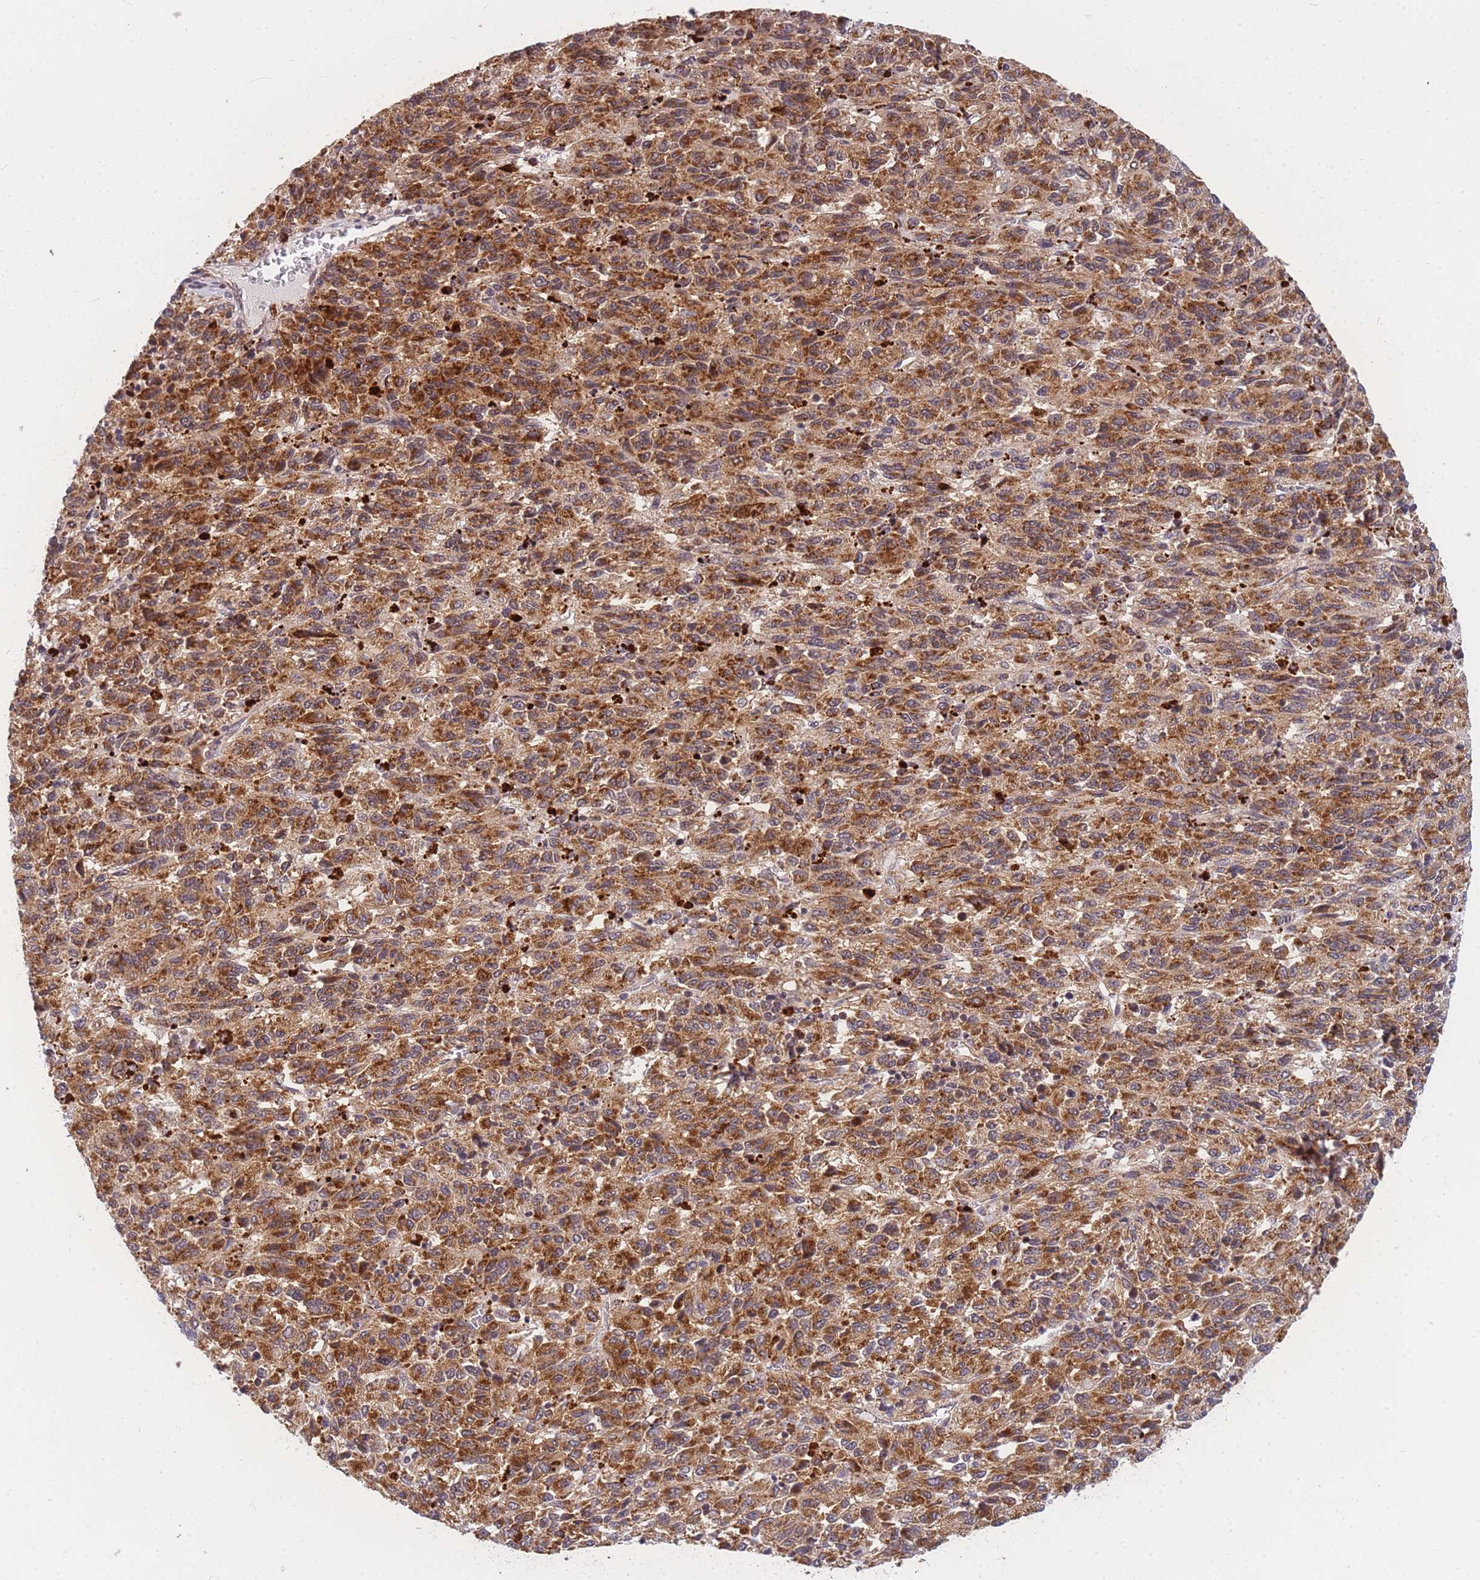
{"staining": {"intensity": "strong", "quantity": ">75%", "location": "cytoplasmic/membranous"}, "tissue": "melanoma", "cell_type": "Tumor cells", "image_type": "cancer", "snomed": [{"axis": "morphology", "description": "Malignant melanoma, Metastatic site"}, {"axis": "topography", "description": "Lung"}], "caption": "The image shows staining of malignant melanoma (metastatic site), revealing strong cytoplasmic/membranous protein staining (brown color) within tumor cells.", "gene": "MRPL23", "patient": {"sex": "male", "age": 64}}